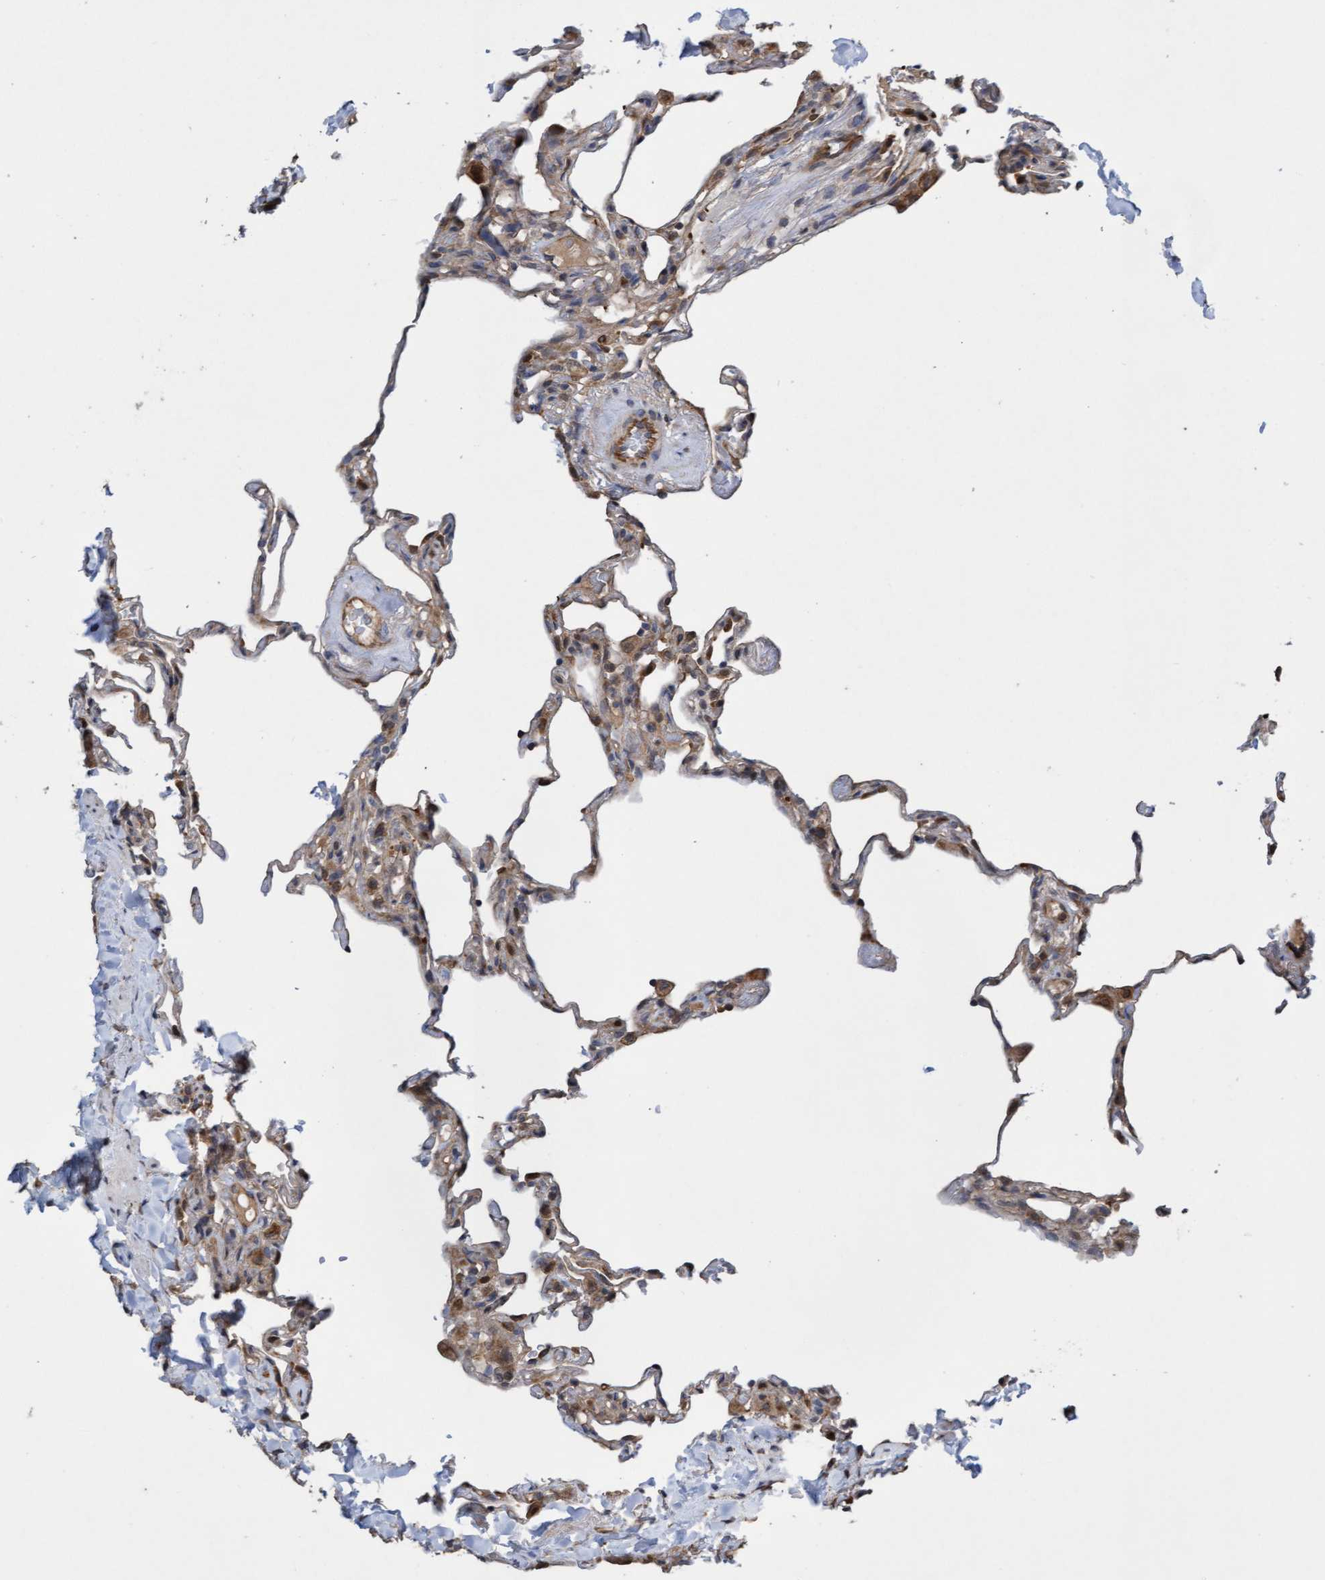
{"staining": {"intensity": "weak", "quantity": "<25%", "location": "cytoplasmic/membranous"}, "tissue": "lung", "cell_type": "Alveolar cells", "image_type": "normal", "snomed": [{"axis": "morphology", "description": "Normal tissue, NOS"}, {"axis": "topography", "description": "Lung"}], "caption": "Protein analysis of normal lung reveals no significant positivity in alveolar cells.", "gene": "ITFG1", "patient": {"sex": "male", "age": 59}}